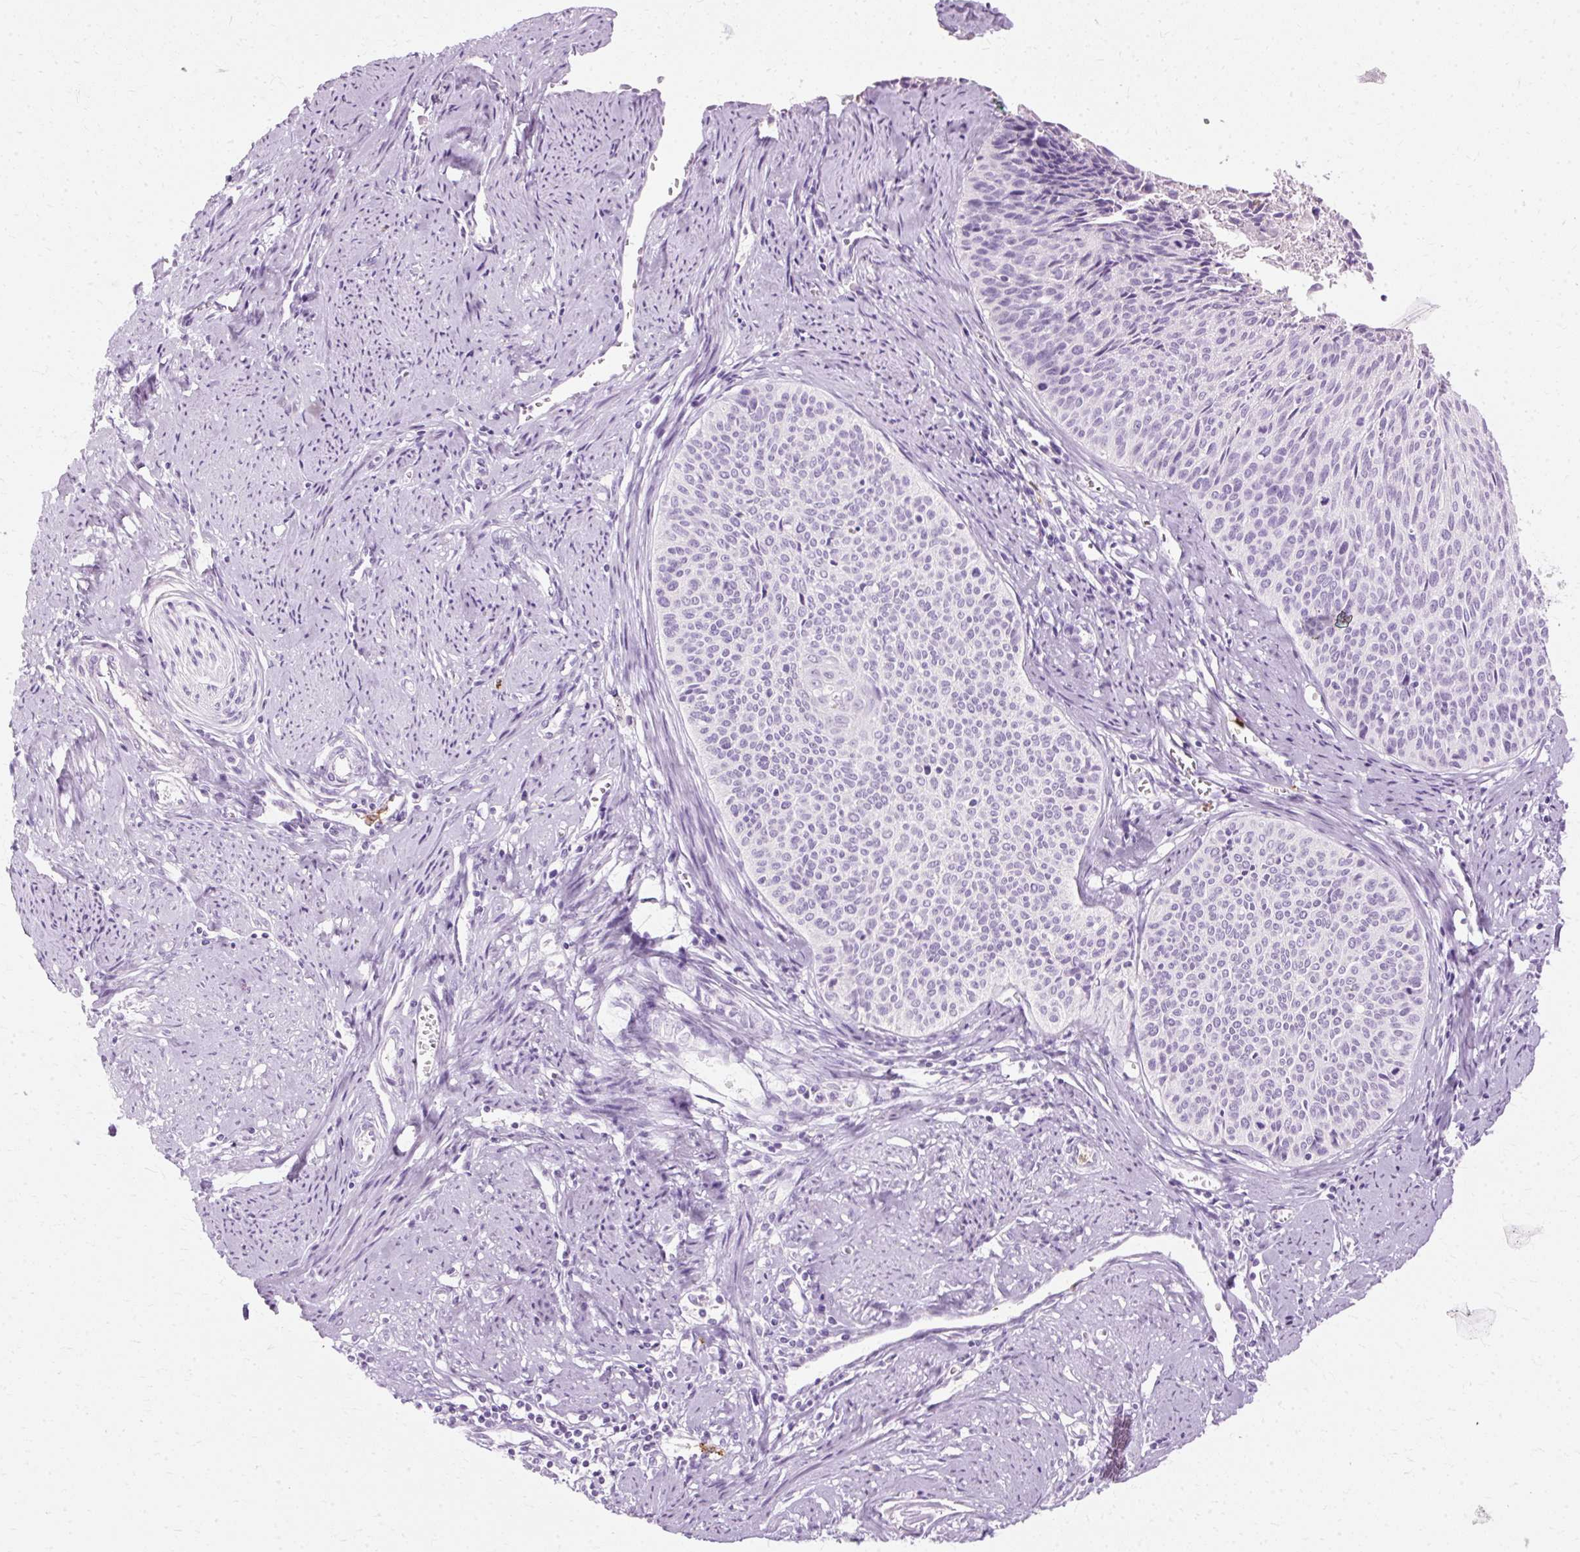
{"staining": {"intensity": "negative", "quantity": "none", "location": "none"}, "tissue": "cervical cancer", "cell_type": "Tumor cells", "image_type": "cancer", "snomed": [{"axis": "morphology", "description": "Squamous cell carcinoma, NOS"}, {"axis": "topography", "description": "Cervix"}], "caption": "Immunohistochemistry (IHC) micrograph of neoplastic tissue: squamous cell carcinoma (cervical) stained with DAB (3,3'-diaminobenzidine) reveals no significant protein staining in tumor cells. The staining is performed using DAB brown chromogen with nuclei counter-stained in using hematoxylin.", "gene": "DEFA1", "patient": {"sex": "female", "age": 55}}